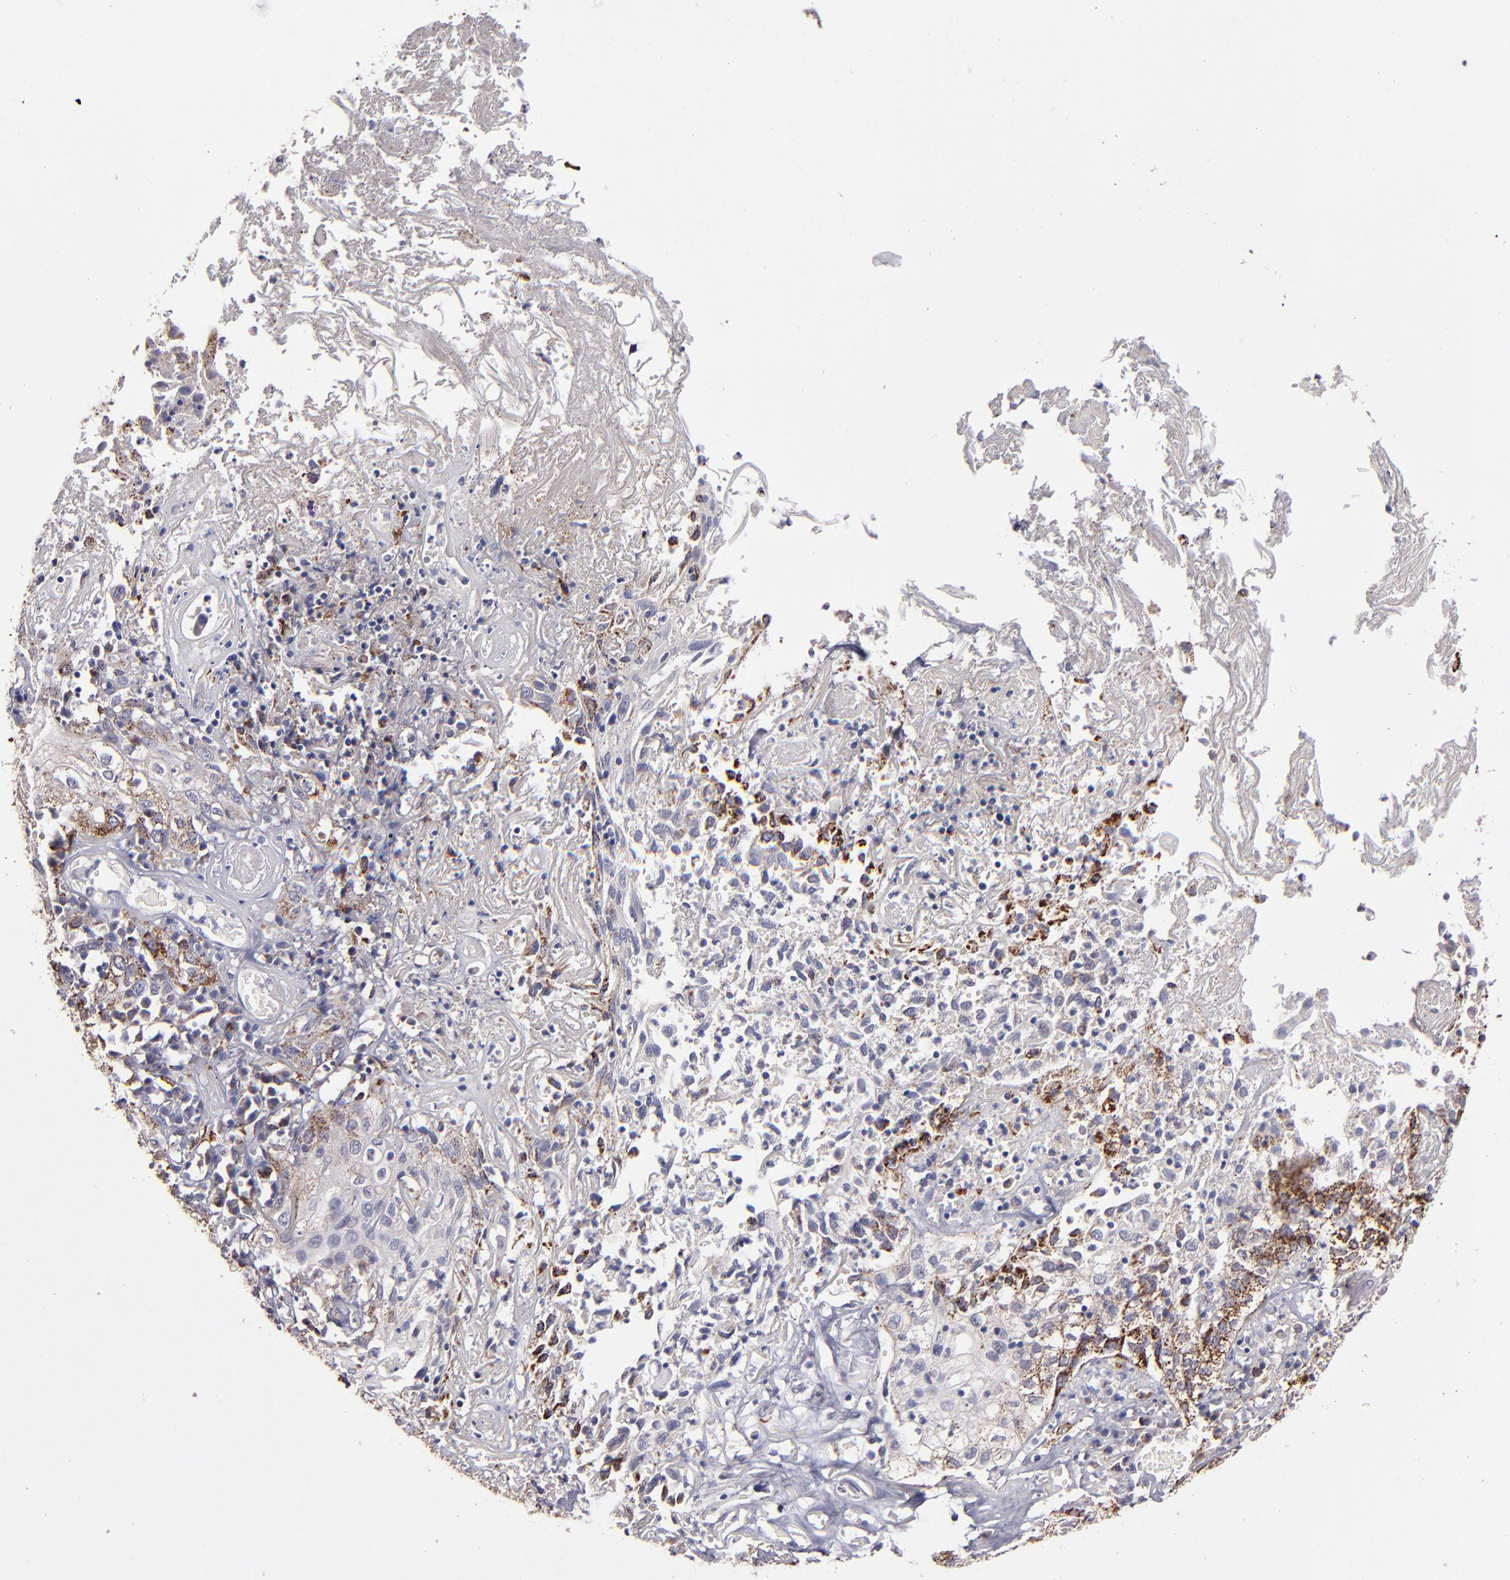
{"staining": {"intensity": "strong", "quantity": "25%-75%", "location": "cytoplasmic/membranous"}, "tissue": "skin cancer", "cell_type": "Tumor cells", "image_type": "cancer", "snomed": [{"axis": "morphology", "description": "Squamous cell carcinoma, NOS"}, {"axis": "topography", "description": "Skin"}], "caption": "Immunohistochemical staining of human squamous cell carcinoma (skin) displays strong cytoplasmic/membranous protein positivity in approximately 25%-75% of tumor cells.", "gene": "GLDC", "patient": {"sex": "male", "age": 65}}